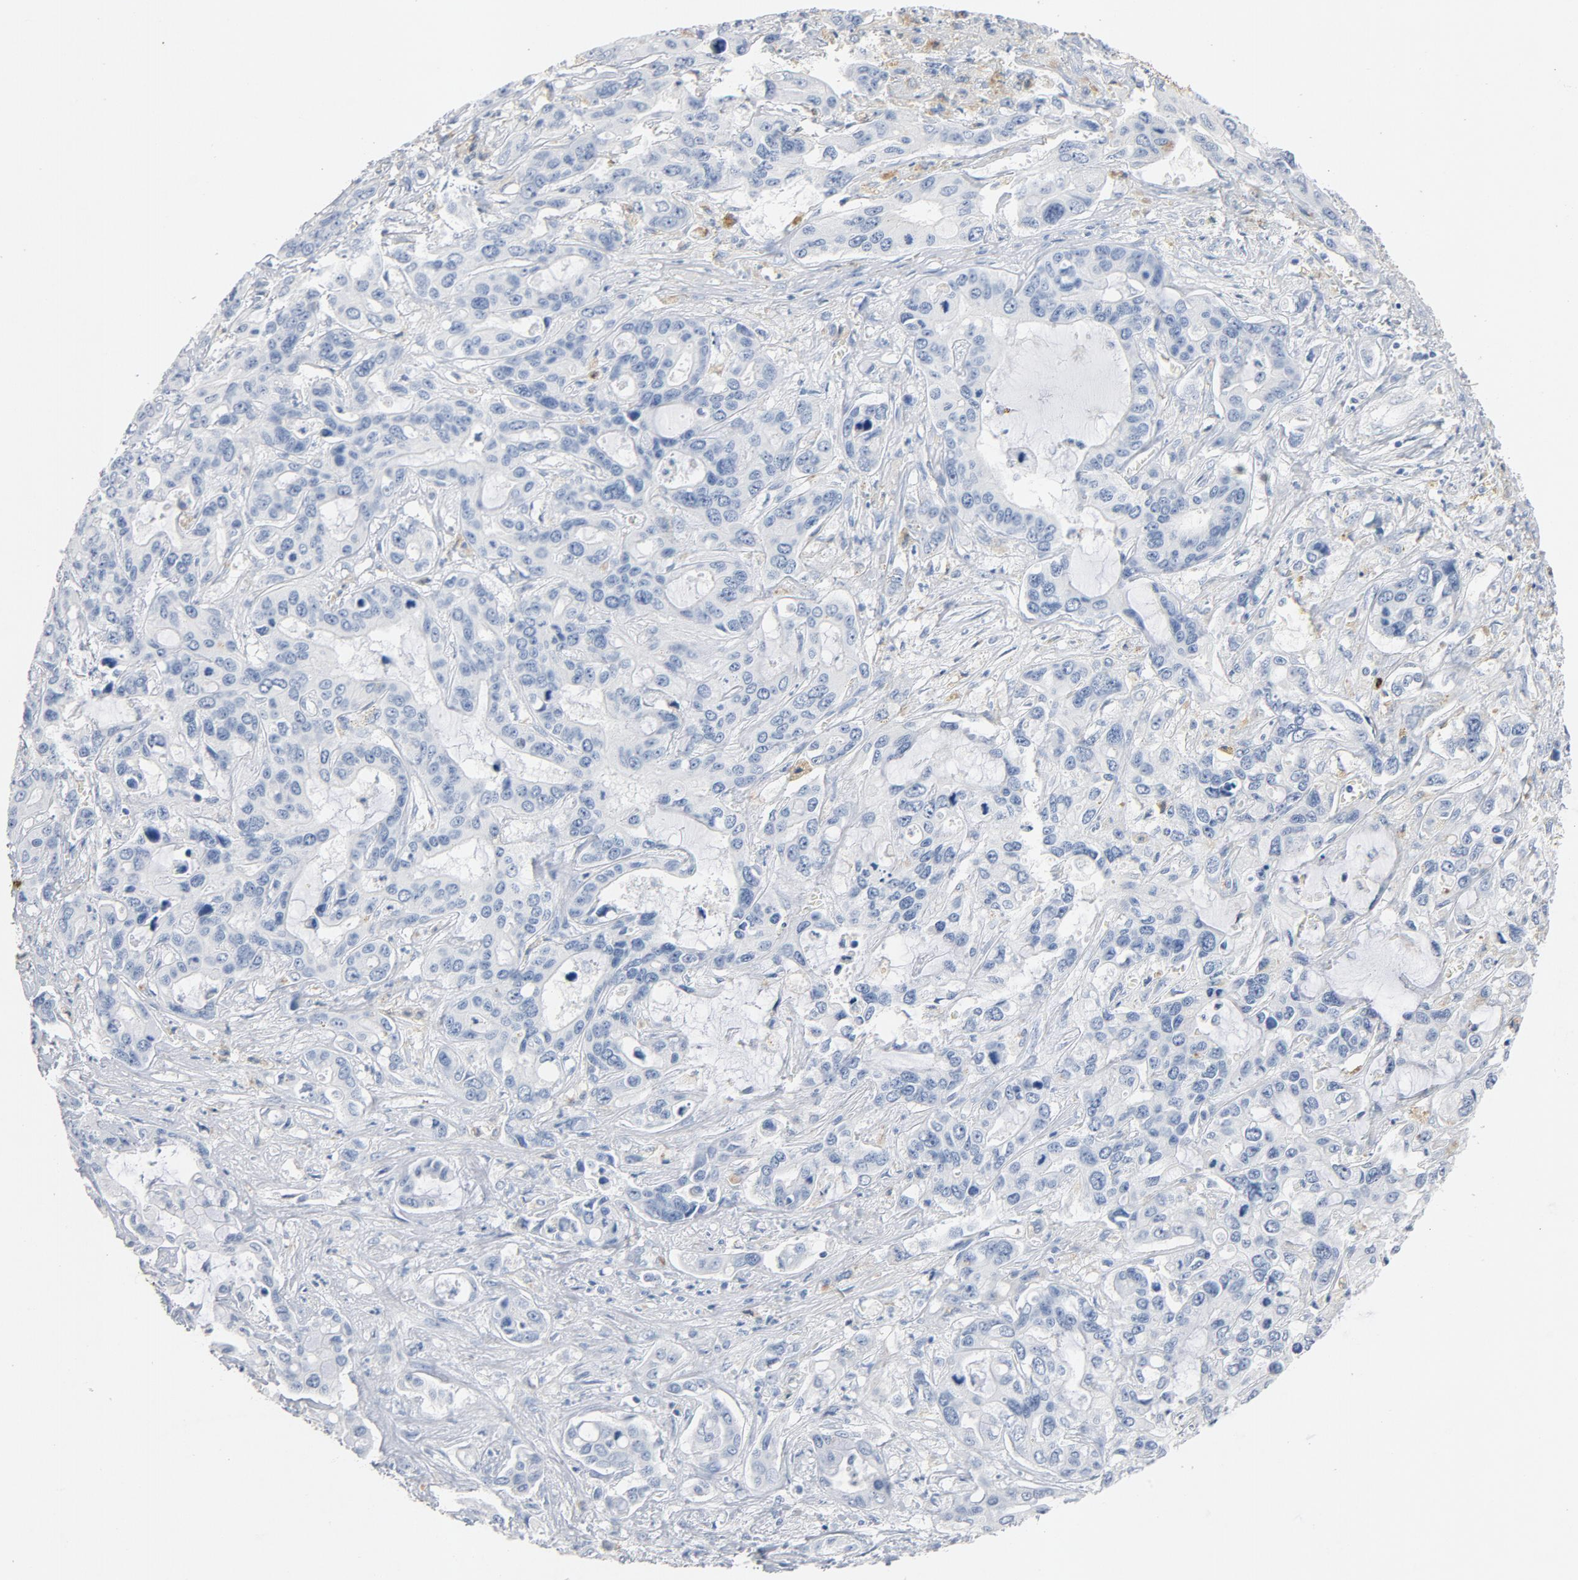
{"staining": {"intensity": "negative", "quantity": "none", "location": "none"}, "tissue": "liver cancer", "cell_type": "Tumor cells", "image_type": "cancer", "snomed": [{"axis": "morphology", "description": "Cholangiocarcinoma"}, {"axis": "topography", "description": "Liver"}], "caption": "Tumor cells show no significant staining in liver cancer. (Brightfield microscopy of DAB immunohistochemistry (IHC) at high magnification).", "gene": "PTPRB", "patient": {"sex": "female", "age": 65}}